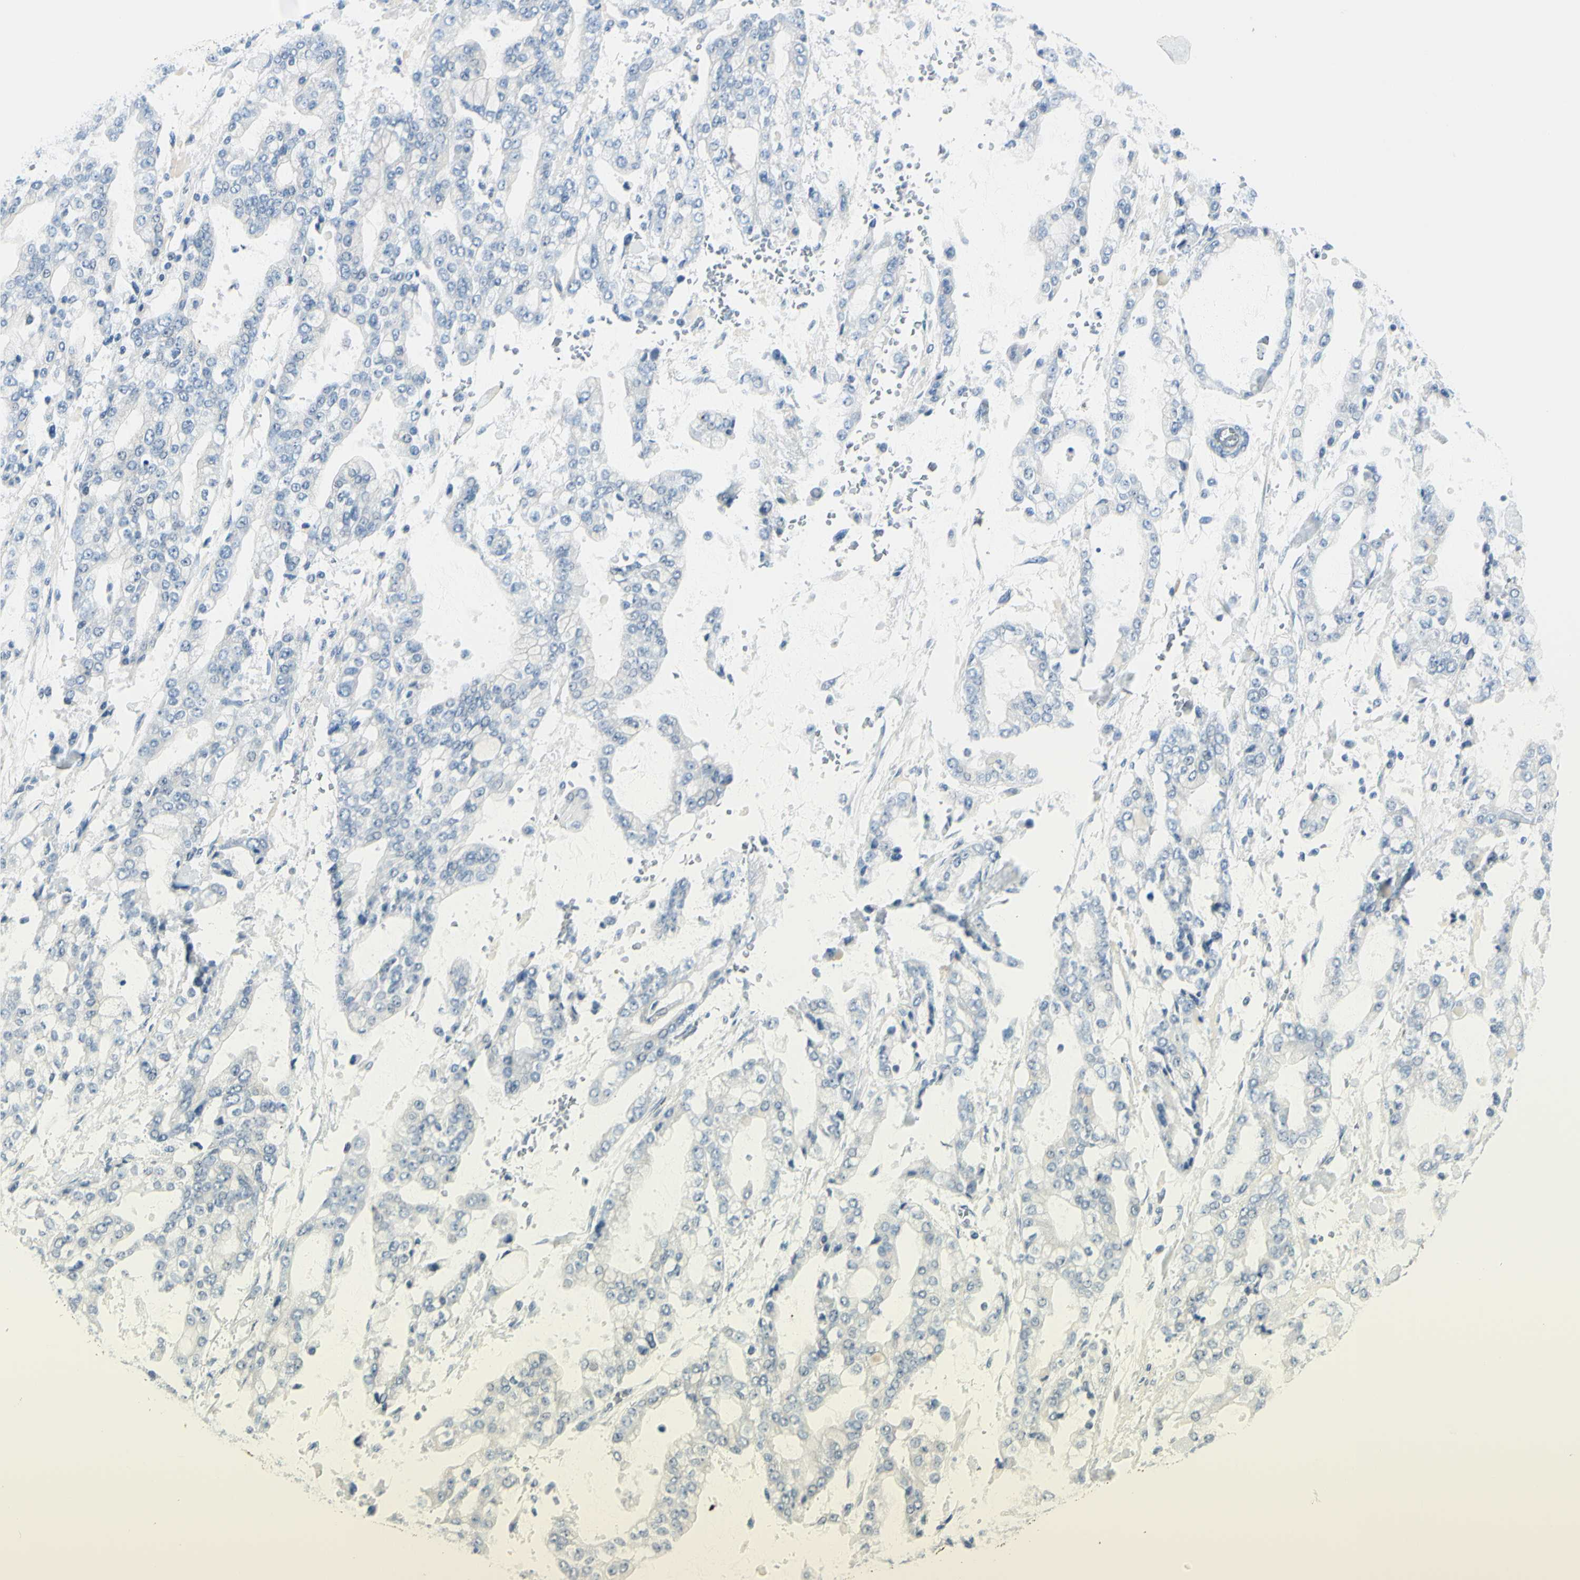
{"staining": {"intensity": "negative", "quantity": "none", "location": "none"}, "tissue": "stomach cancer", "cell_type": "Tumor cells", "image_type": "cancer", "snomed": [{"axis": "morphology", "description": "Normal tissue, NOS"}, {"axis": "morphology", "description": "Adenocarcinoma, NOS"}, {"axis": "topography", "description": "Stomach, upper"}, {"axis": "topography", "description": "Stomach"}], "caption": "High magnification brightfield microscopy of stomach cancer stained with DAB (brown) and counterstained with hematoxylin (blue): tumor cells show no significant staining.", "gene": "DLG4", "patient": {"sex": "male", "age": 76}}